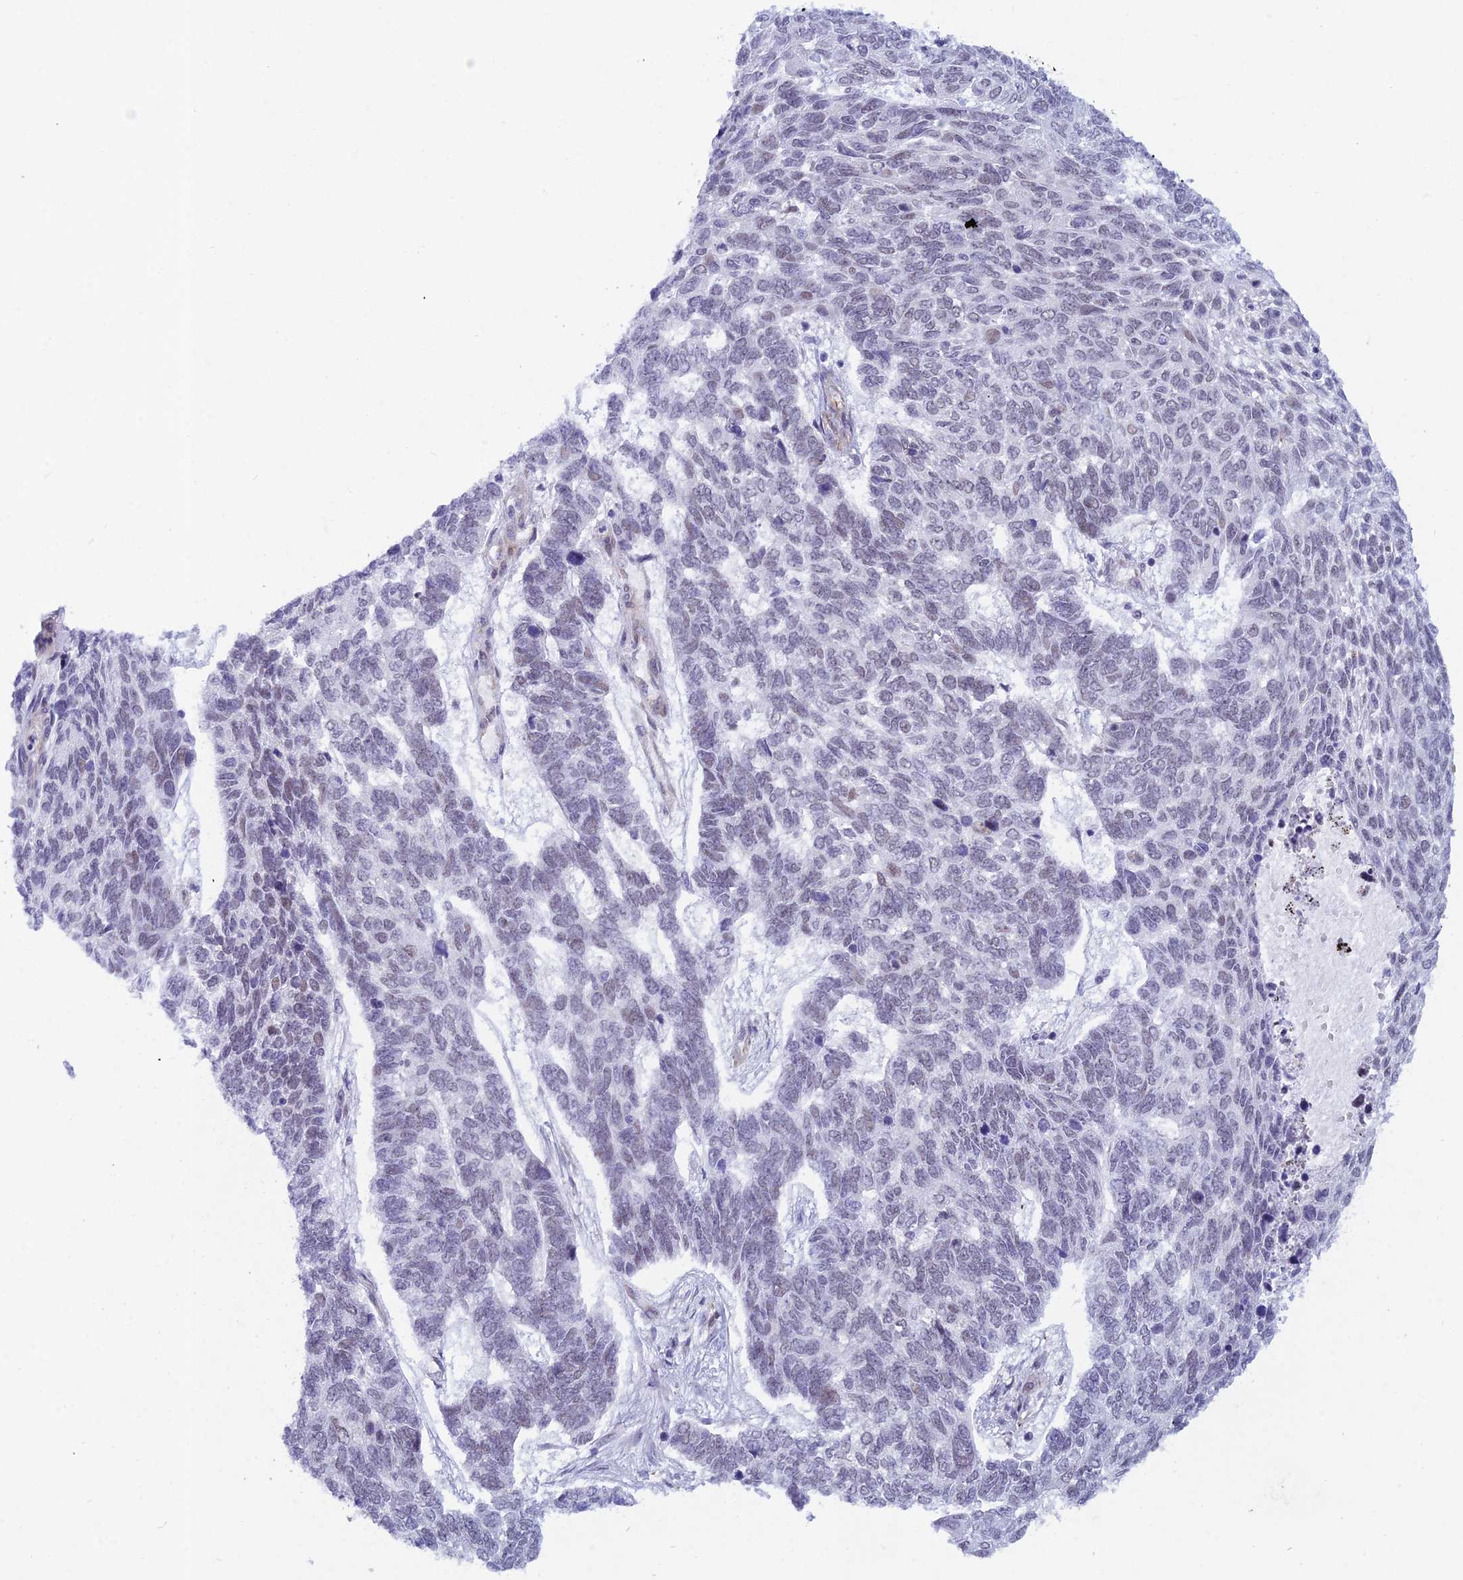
{"staining": {"intensity": "negative", "quantity": "none", "location": "none"}, "tissue": "skin cancer", "cell_type": "Tumor cells", "image_type": "cancer", "snomed": [{"axis": "morphology", "description": "Basal cell carcinoma"}, {"axis": "topography", "description": "Skin"}], "caption": "This micrograph is of skin basal cell carcinoma stained with IHC to label a protein in brown with the nuclei are counter-stained blue. There is no positivity in tumor cells.", "gene": "SAPCD2", "patient": {"sex": "female", "age": 65}}